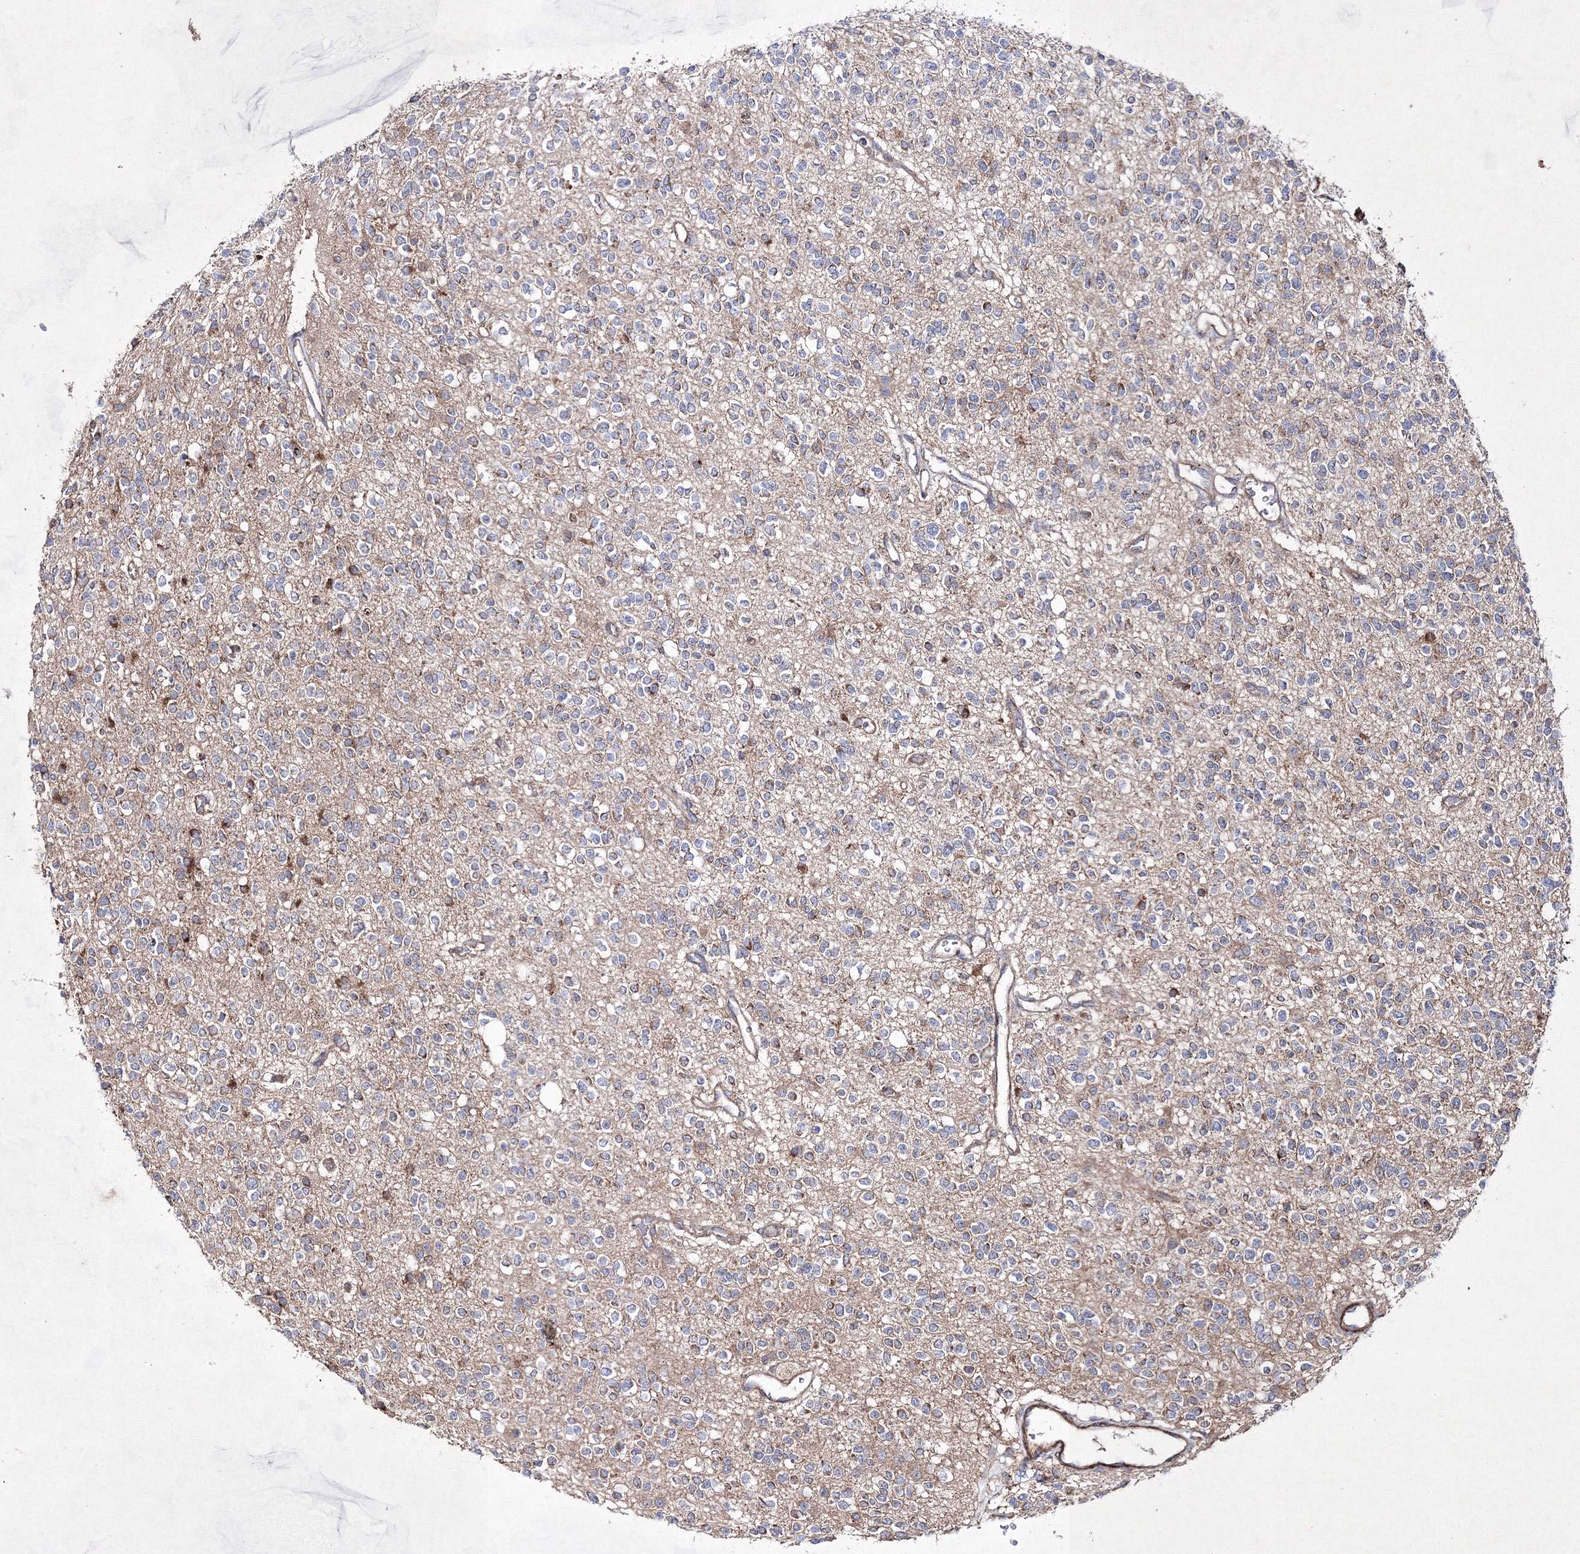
{"staining": {"intensity": "weak", "quantity": "25%-75%", "location": "cytoplasmic/membranous"}, "tissue": "glioma", "cell_type": "Tumor cells", "image_type": "cancer", "snomed": [{"axis": "morphology", "description": "Glioma, malignant, High grade"}, {"axis": "topography", "description": "Brain"}], "caption": "Glioma was stained to show a protein in brown. There is low levels of weak cytoplasmic/membranous positivity in approximately 25%-75% of tumor cells.", "gene": "GFM1", "patient": {"sex": "male", "age": 34}}